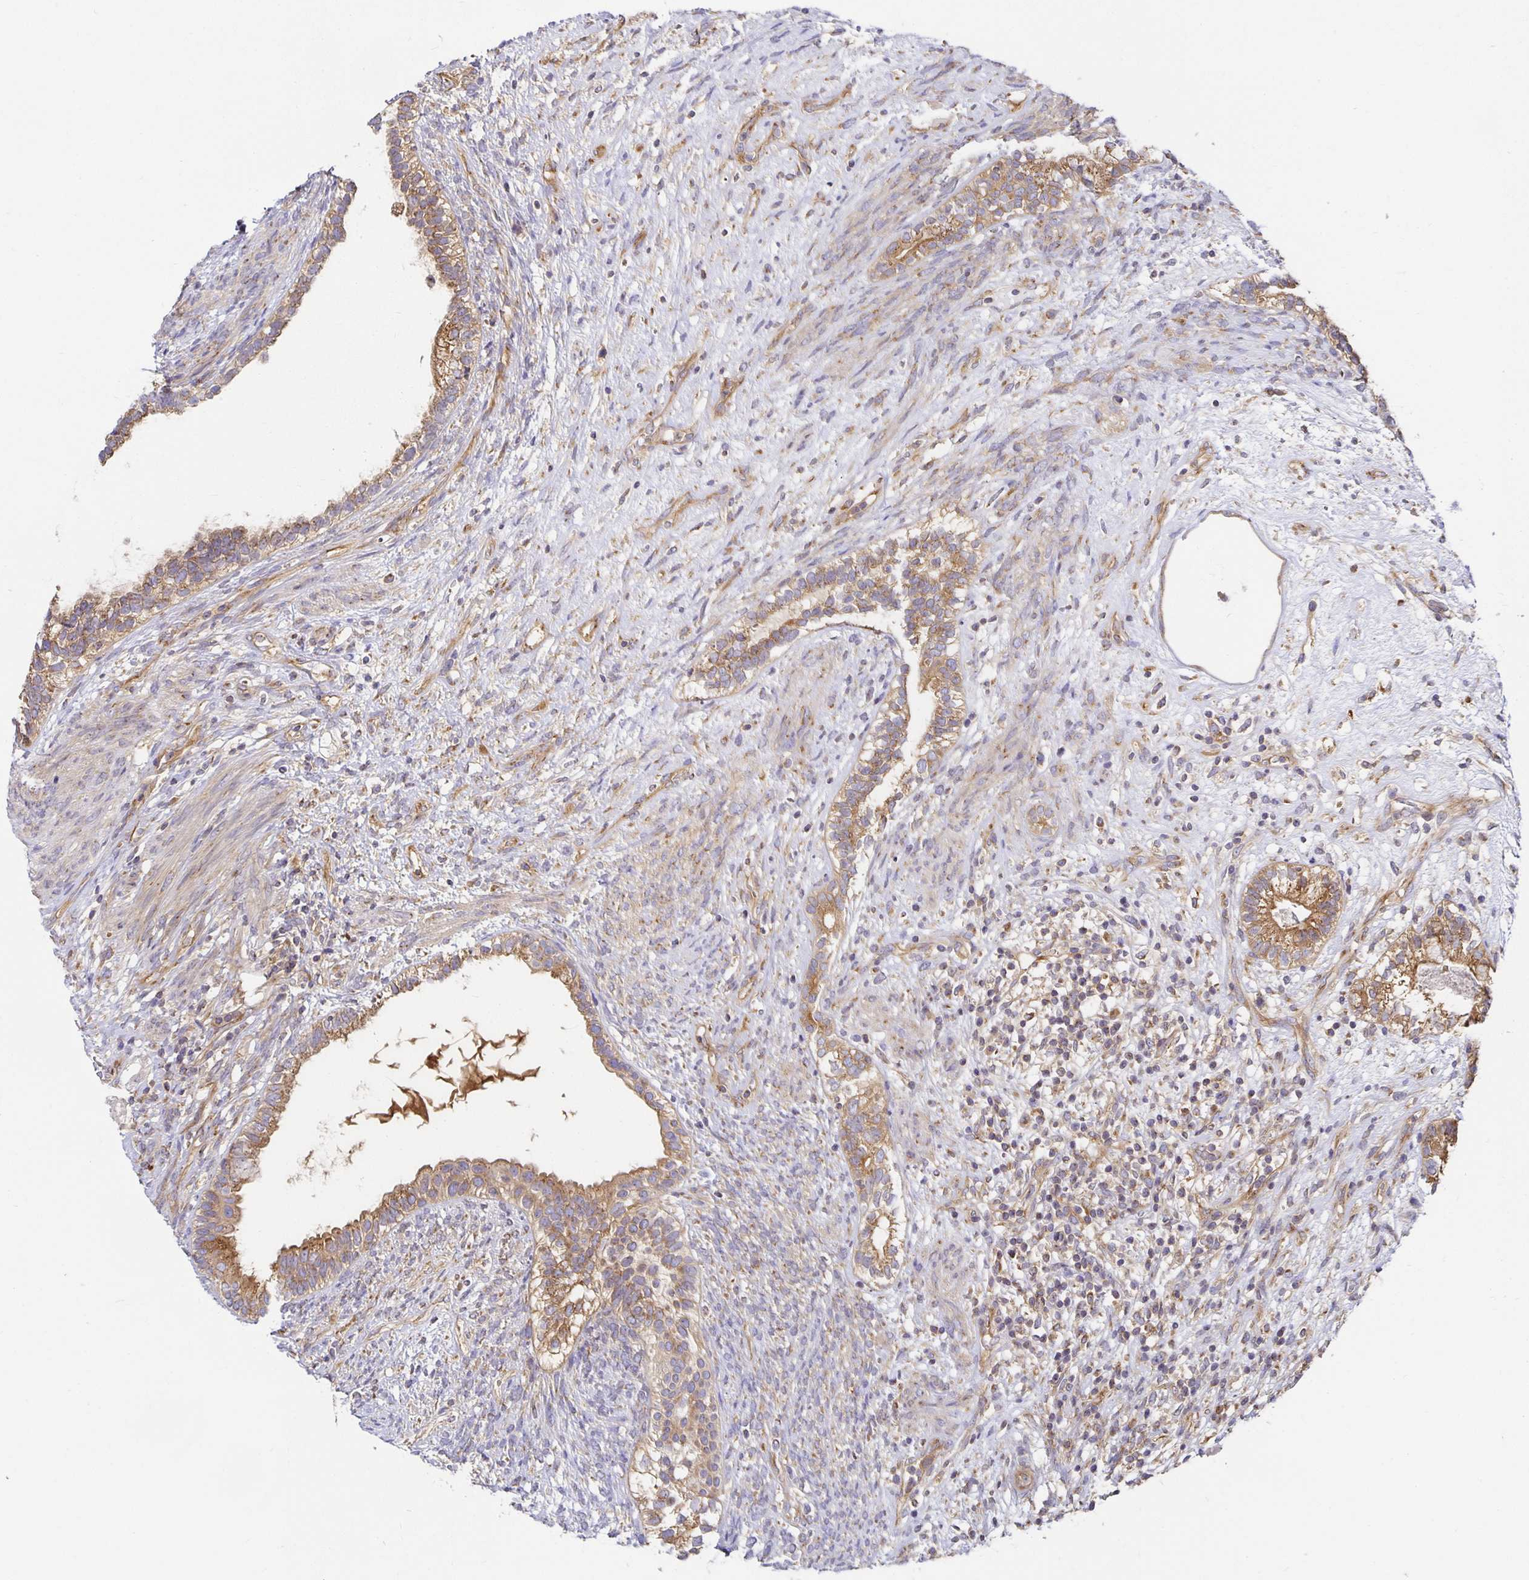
{"staining": {"intensity": "moderate", "quantity": ">75%", "location": "cytoplasmic/membranous"}, "tissue": "testis cancer", "cell_type": "Tumor cells", "image_type": "cancer", "snomed": [{"axis": "morphology", "description": "Seminoma, NOS"}, {"axis": "morphology", "description": "Carcinoma, Embryonal, NOS"}, {"axis": "topography", "description": "Testis"}], "caption": "This photomicrograph reveals immunohistochemistry (IHC) staining of testis seminoma, with medium moderate cytoplasmic/membranous positivity in about >75% of tumor cells.", "gene": "USO1", "patient": {"sex": "male", "age": 41}}